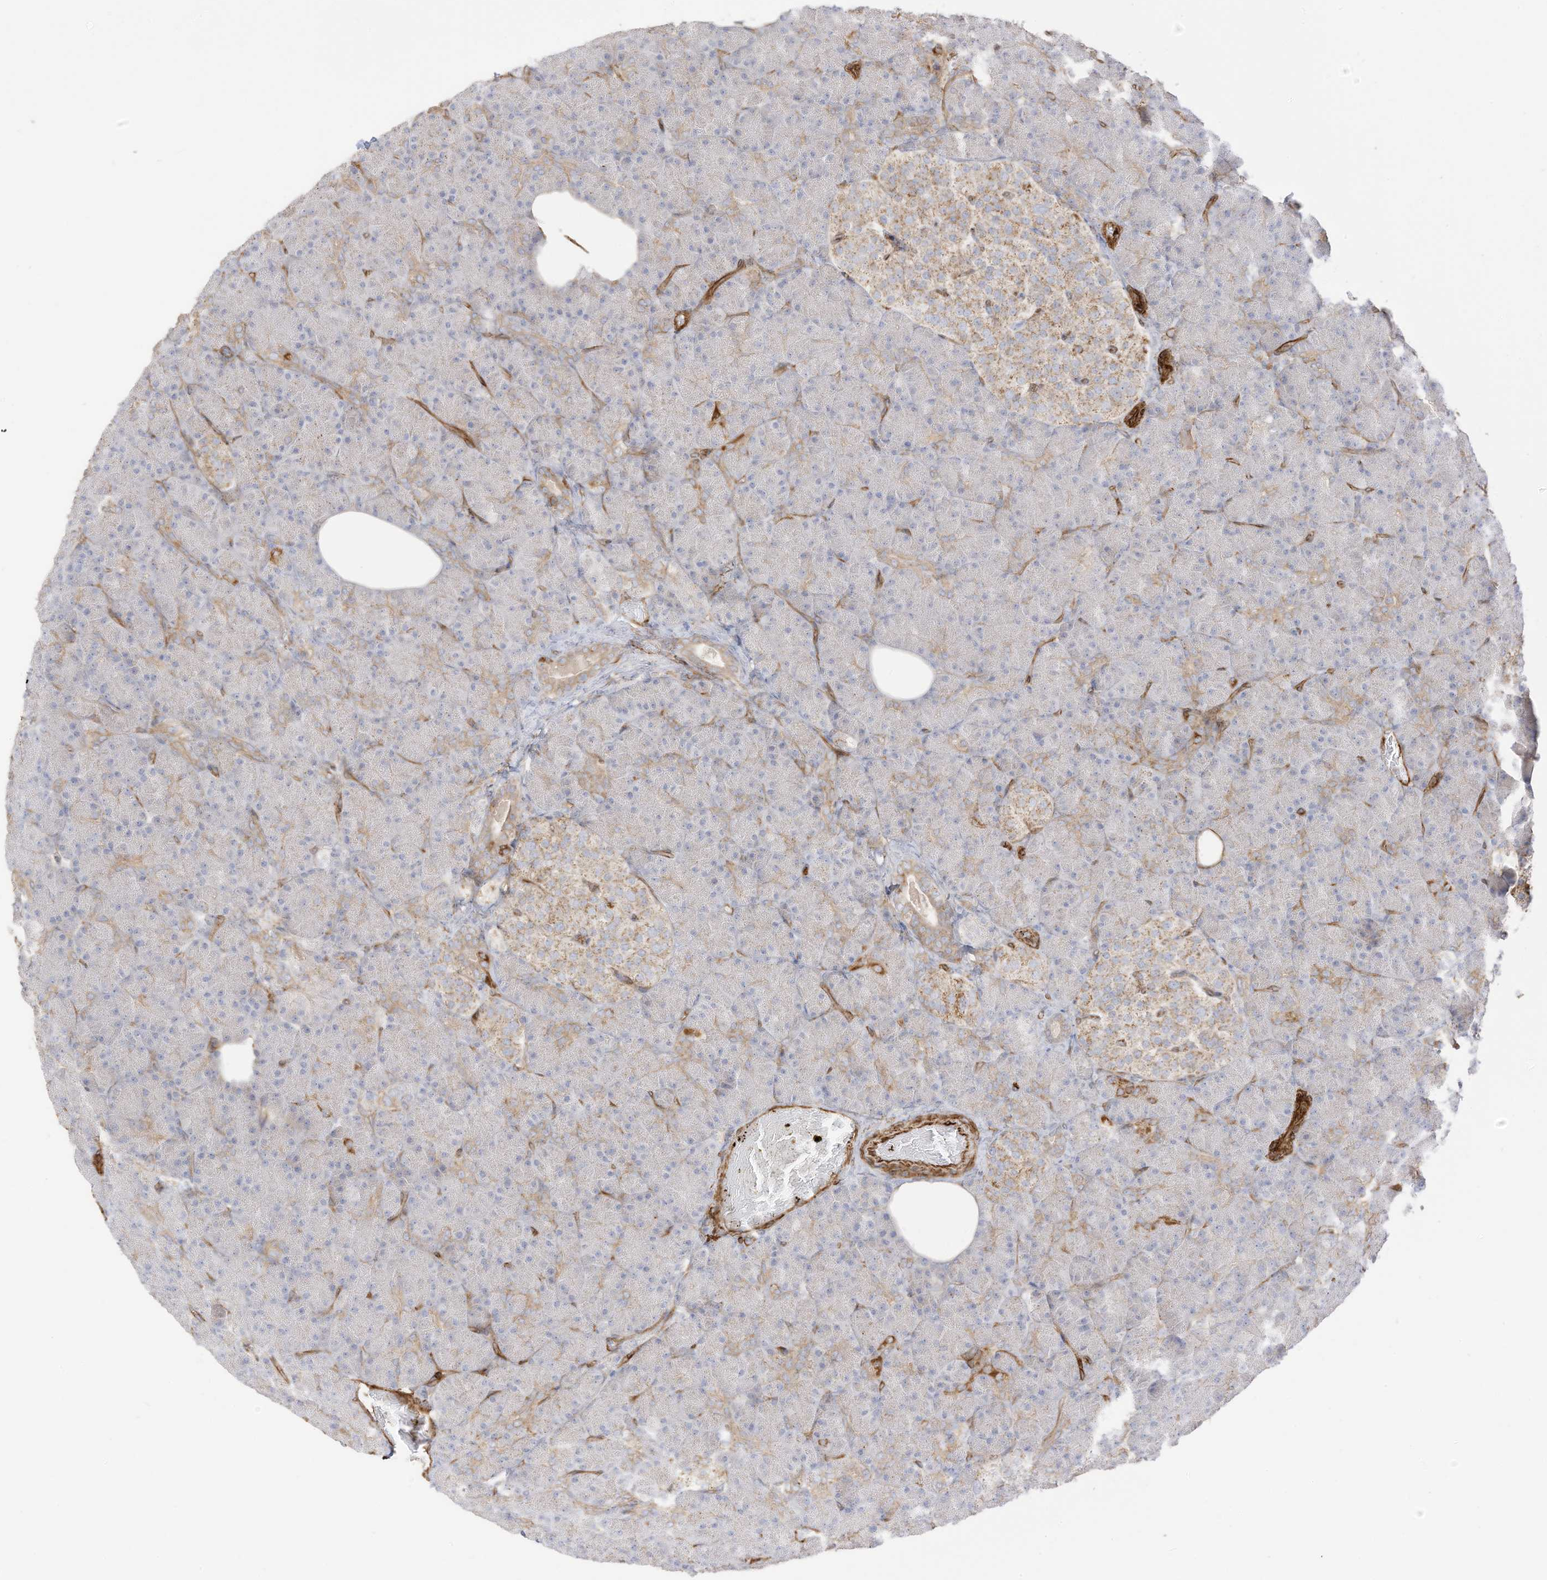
{"staining": {"intensity": "weak", "quantity": "<25%", "location": "cytoplasmic/membranous"}, "tissue": "pancreas", "cell_type": "Exocrine glandular cells", "image_type": "normal", "snomed": [{"axis": "morphology", "description": "Normal tissue, NOS"}, {"axis": "topography", "description": "Pancreas"}], "caption": "Pancreas stained for a protein using immunohistochemistry (IHC) demonstrates no positivity exocrine glandular cells.", "gene": "ABCB7", "patient": {"sex": "female", "age": 43}}